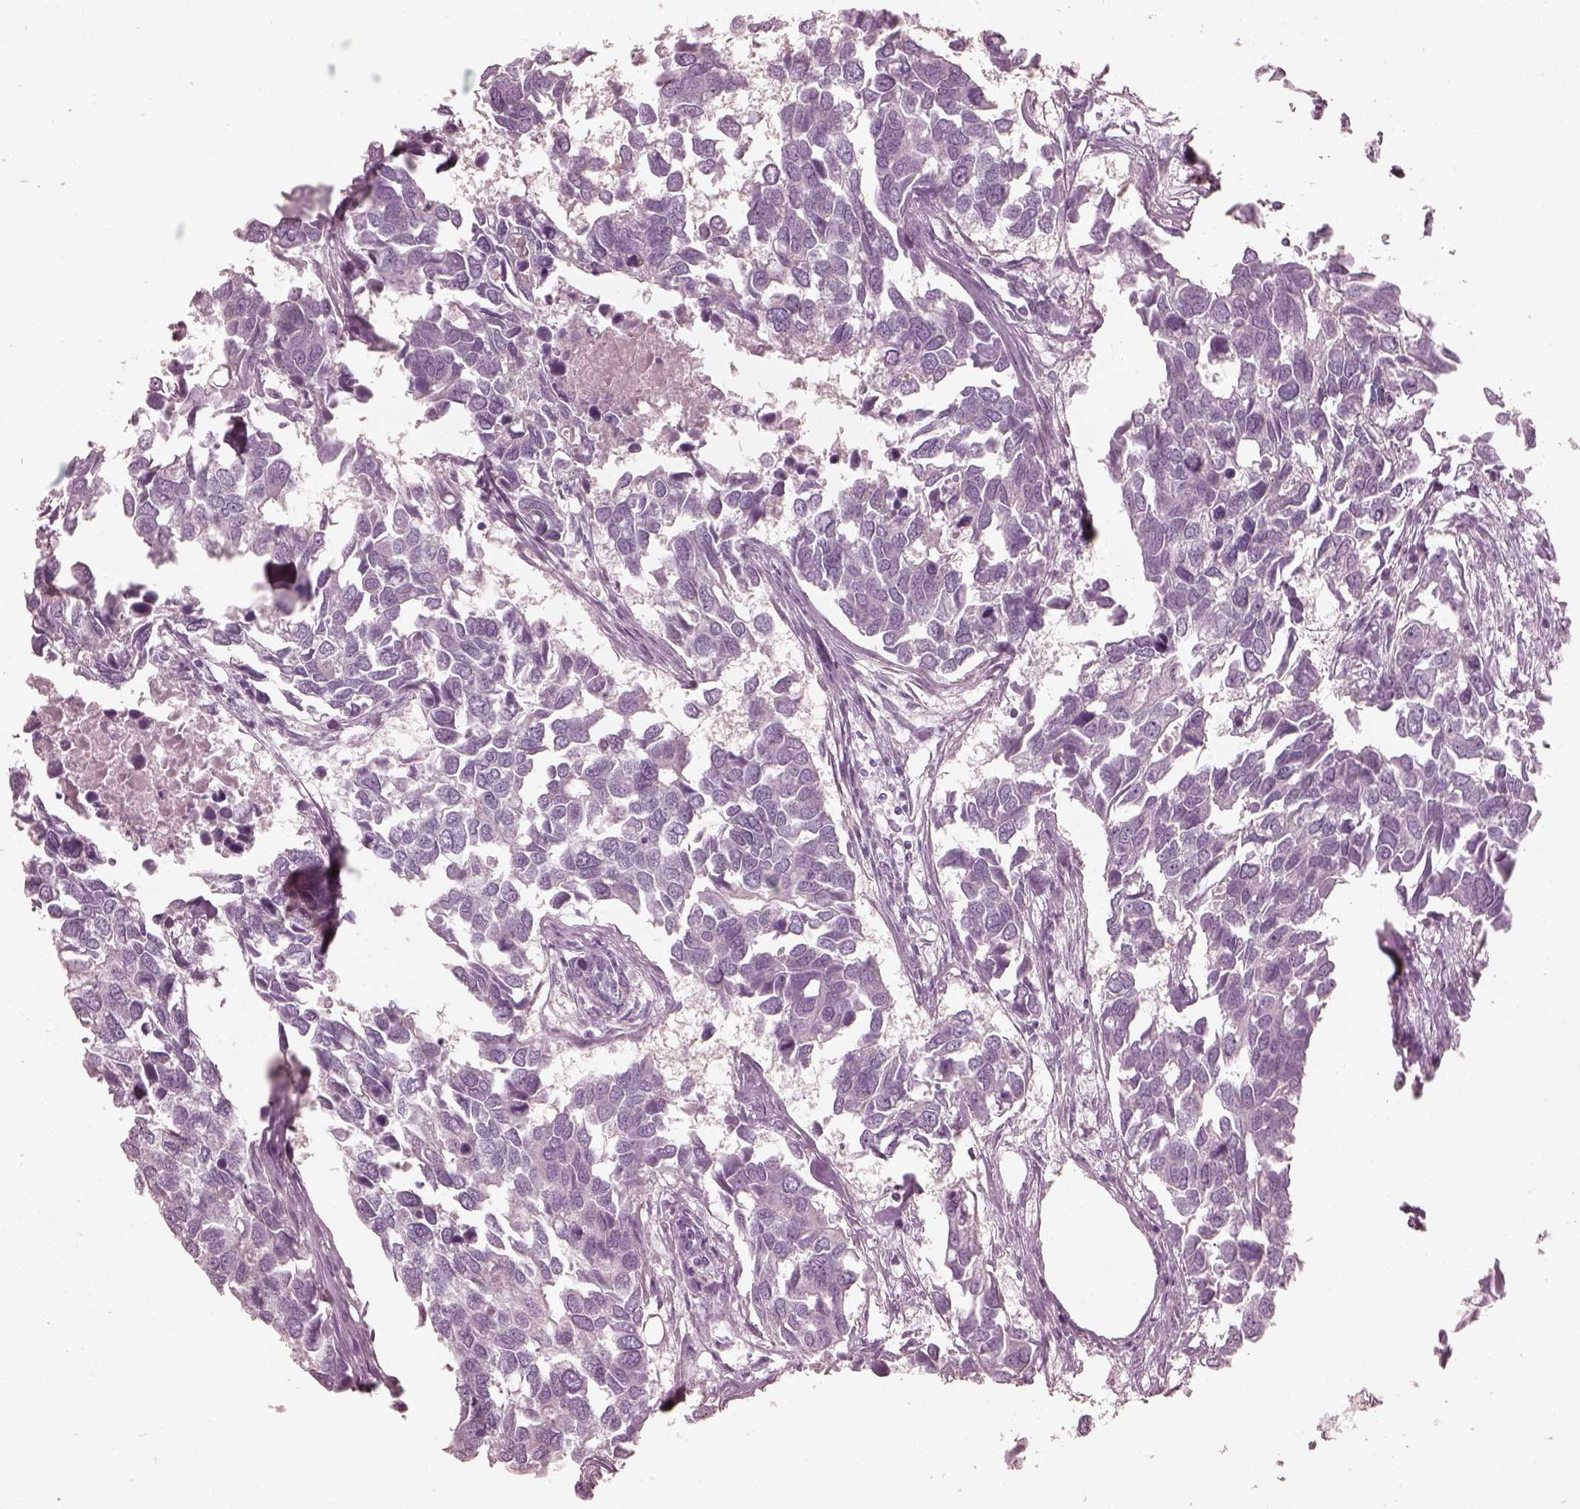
{"staining": {"intensity": "negative", "quantity": "none", "location": "none"}, "tissue": "breast cancer", "cell_type": "Tumor cells", "image_type": "cancer", "snomed": [{"axis": "morphology", "description": "Duct carcinoma"}, {"axis": "topography", "description": "Breast"}], "caption": "Human breast invasive ductal carcinoma stained for a protein using immunohistochemistry shows no expression in tumor cells.", "gene": "C2orf81", "patient": {"sex": "female", "age": 83}}